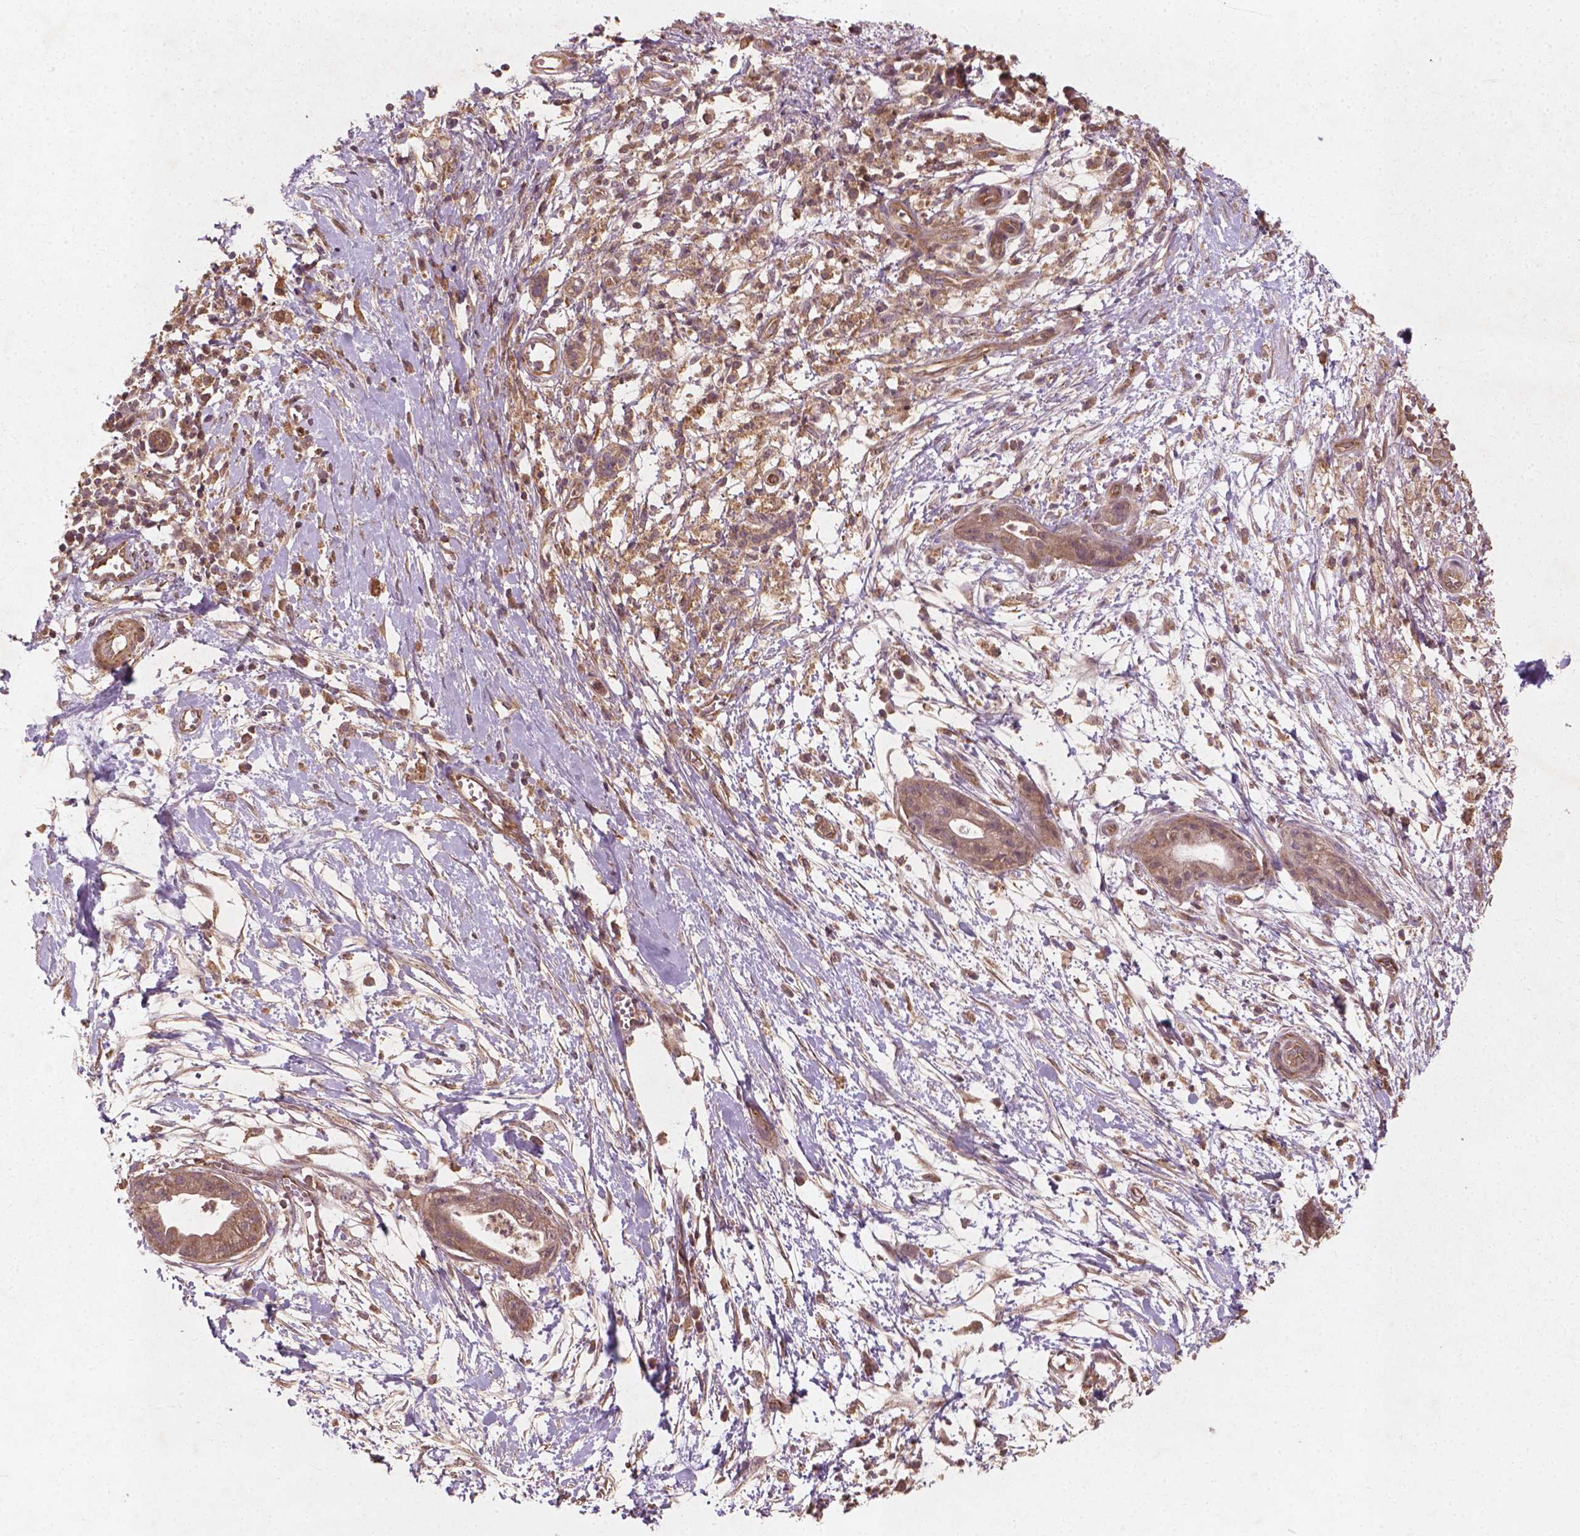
{"staining": {"intensity": "weak", "quantity": ">75%", "location": "cytoplasmic/membranous"}, "tissue": "pancreatic cancer", "cell_type": "Tumor cells", "image_type": "cancer", "snomed": [{"axis": "morphology", "description": "Normal tissue, NOS"}, {"axis": "morphology", "description": "Adenocarcinoma, NOS"}, {"axis": "topography", "description": "Lymph node"}, {"axis": "topography", "description": "Pancreas"}], "caption": "A photomicrograph showing weak cytoplasmic/membranous positivity in about >75% of tumor cells in pancreatic cancer (adenocarcinoma), as visualized by brown immunohistochemical staining.", "gene": "CYFIP2", "patient": {"sex": "female", "age": 58}}